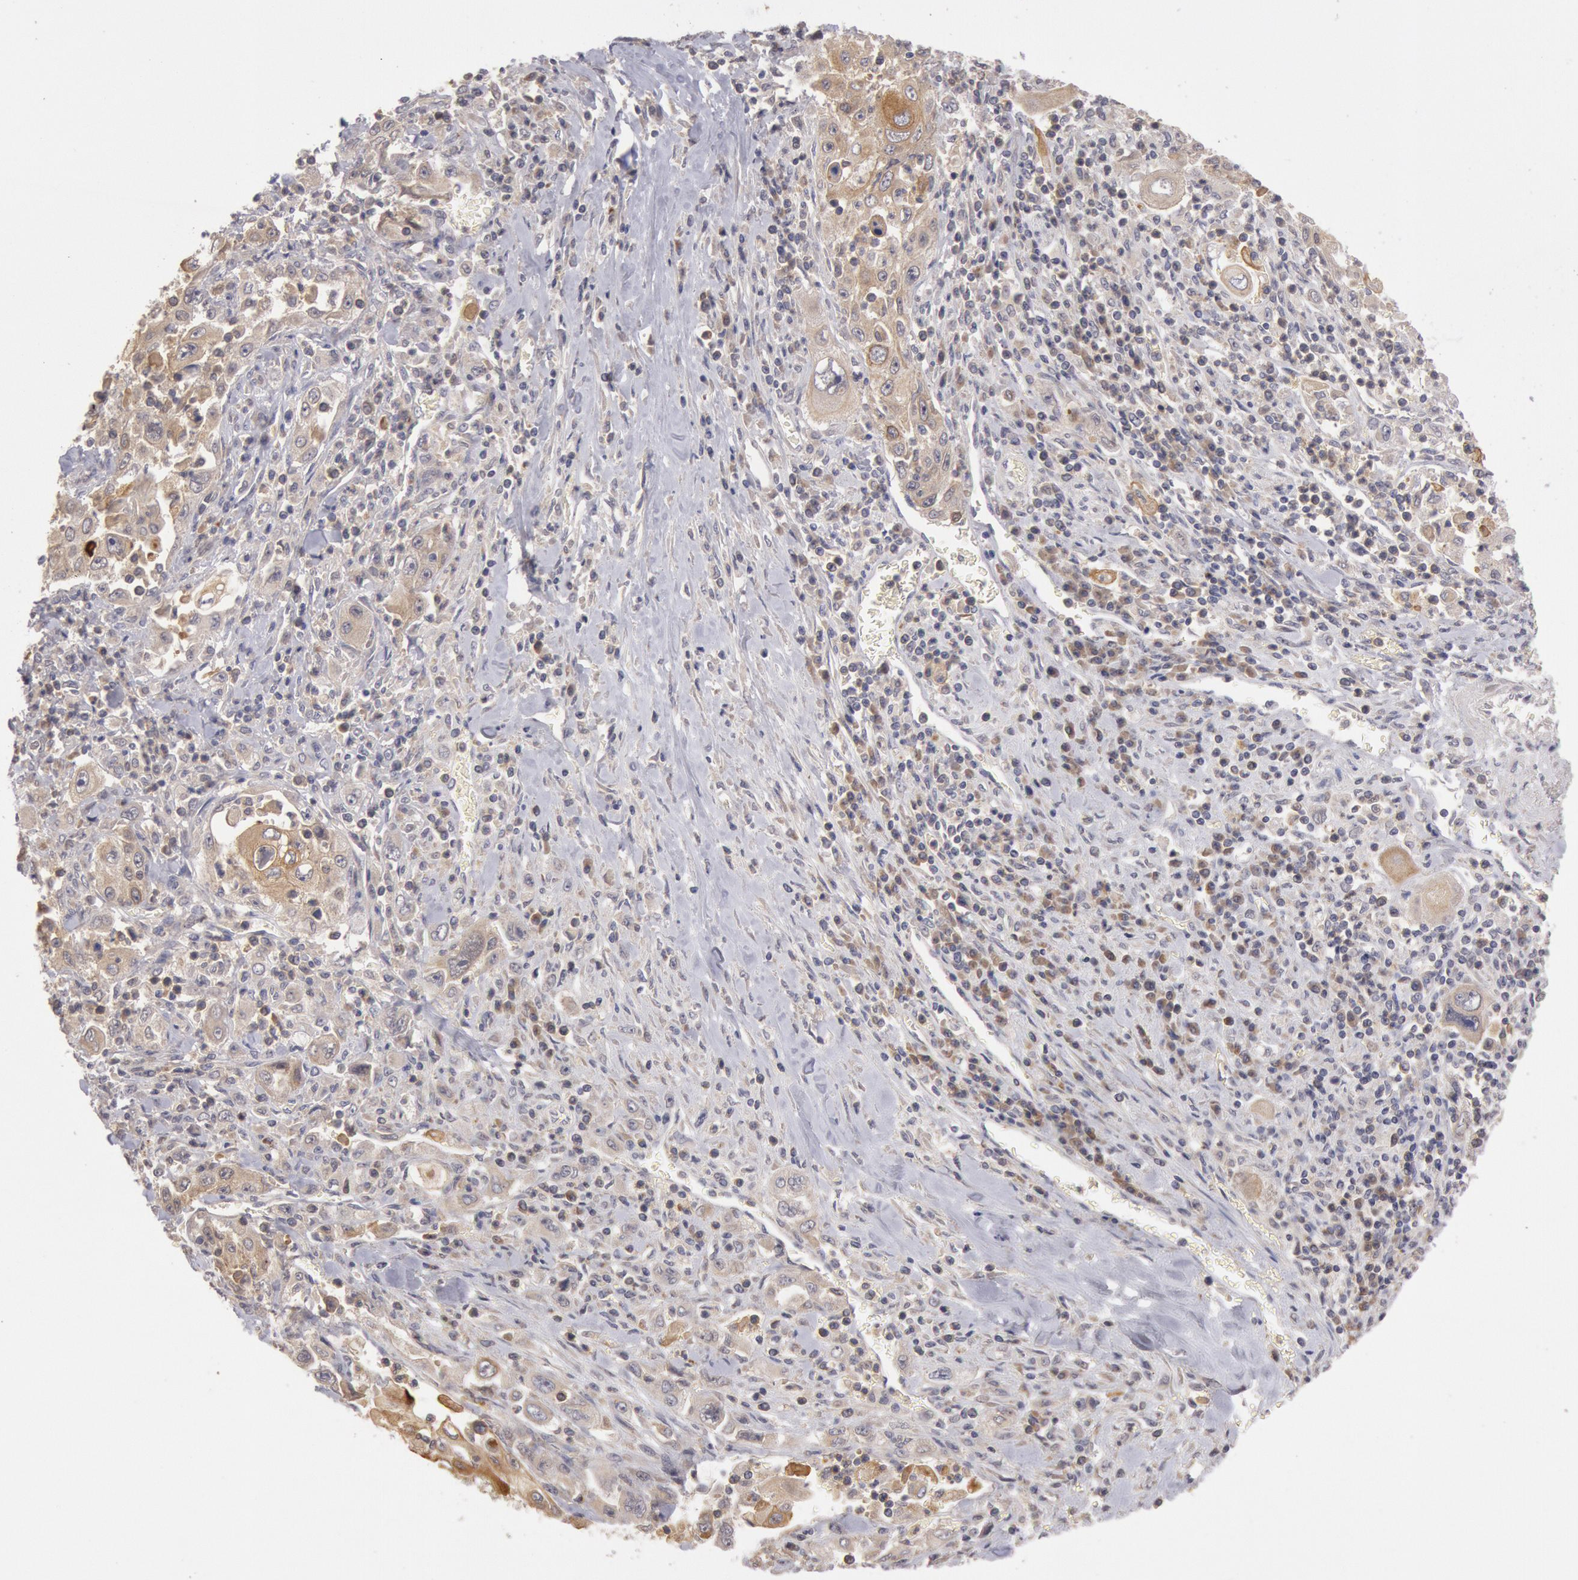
{"staining": {"intensity": "moderate", "quantity": ">75%", "location": "cytoplasmic/membranous"}, "tissue": "pancreatic cancer", "cell_type": "Tumor cells", "image_type": "cancer", "snomed": [{"axis": "morphology", "description": "Adenocarcinoma, NOS"}, {"axis": "topography", "description": "Pancreas"}], "caption": "Immunohistochemical staining of pancreatic adenocarcinoma demonstrates medium levels of moderate cytoplasmic/membranous positivity in about >75% of tumor cells.", "gene": "PLA2G6", "patient": {"sex": "male", "age": 70}}